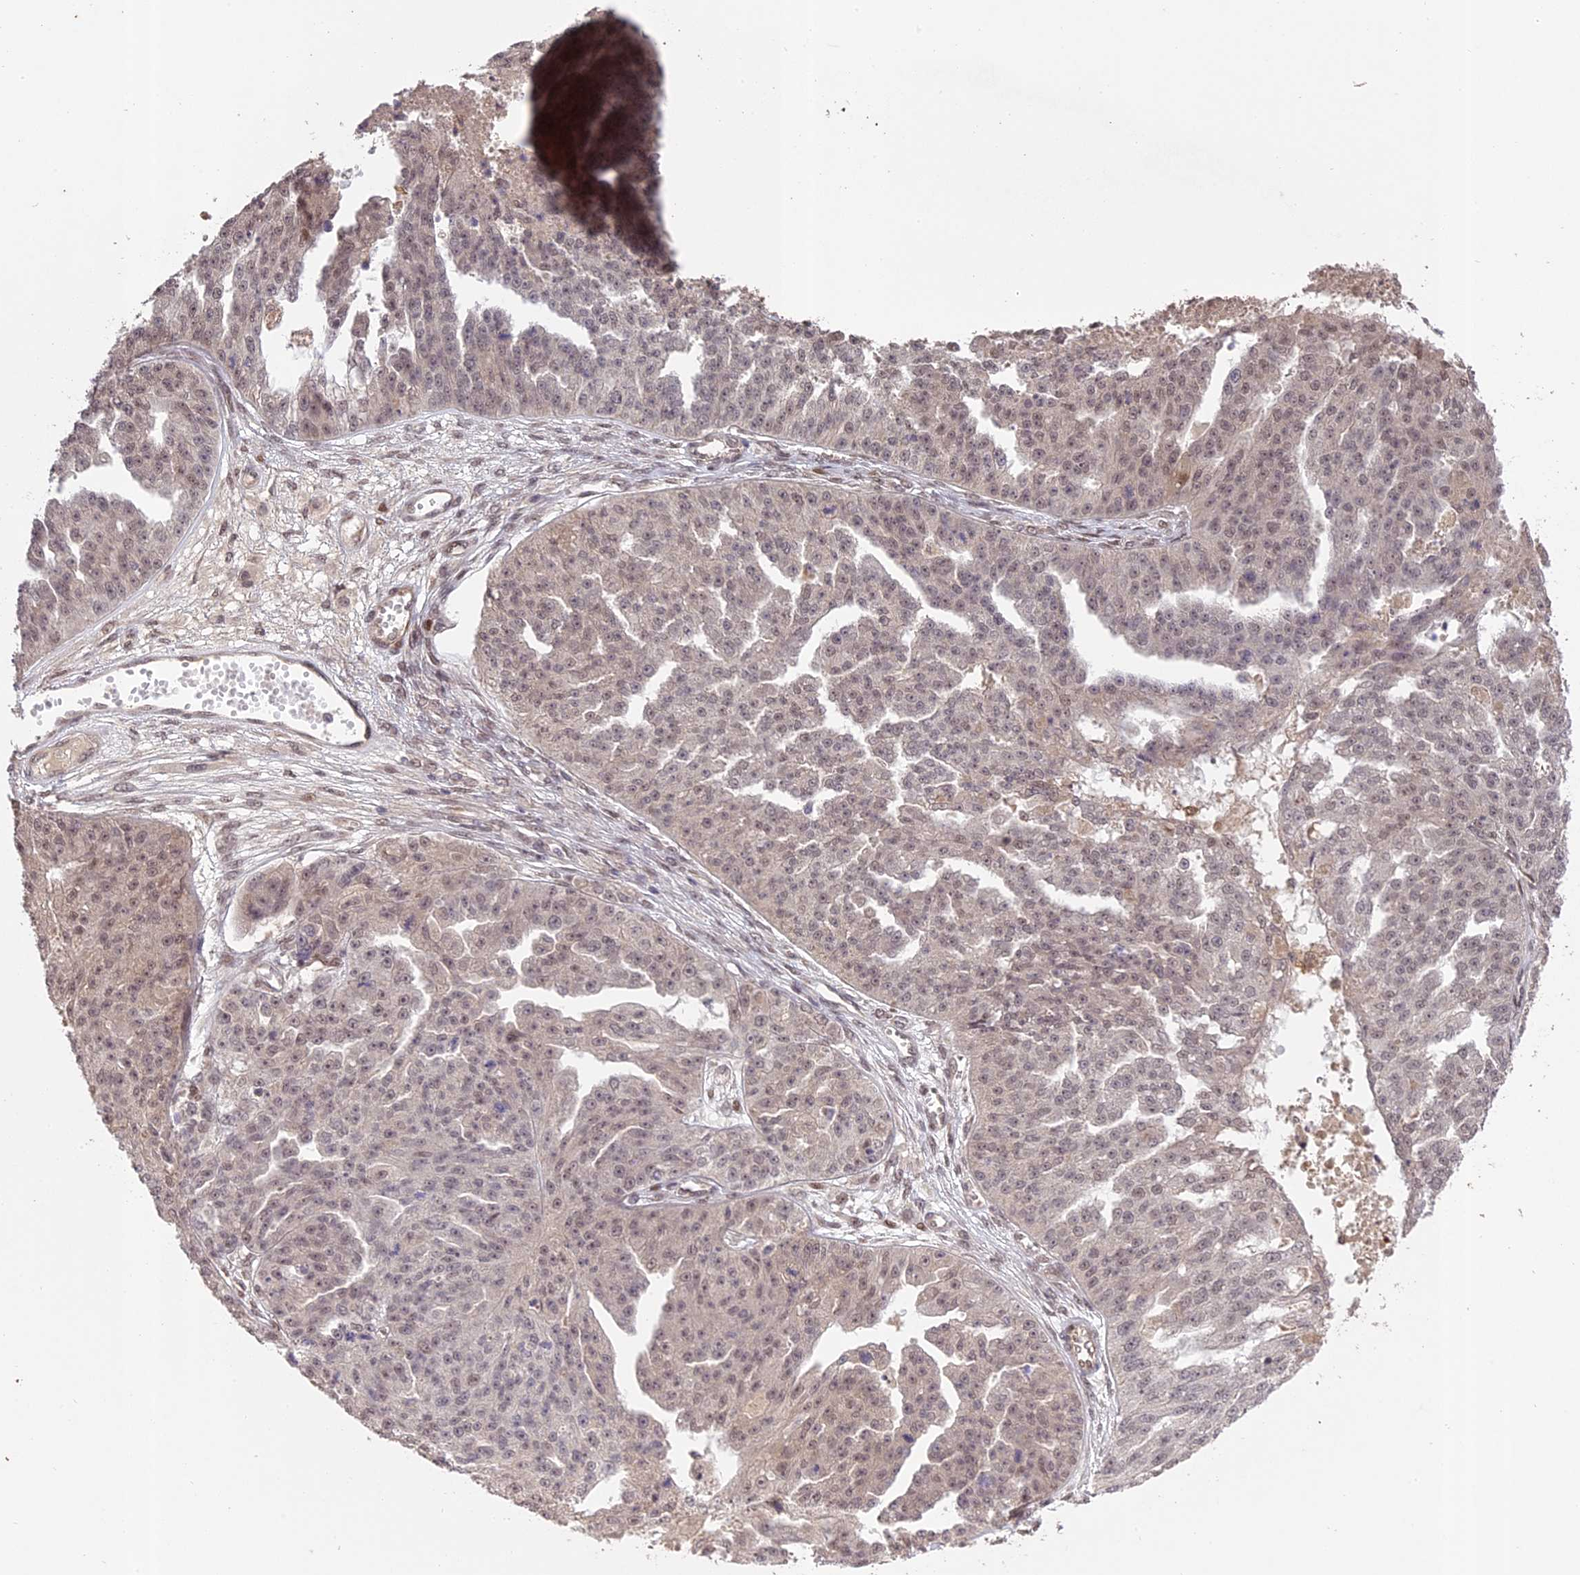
{"staining": {"intensity": "weak", "quantity": "<25%", "location": "nuclear"}, "tissue": "ovarian cancer", "cell_type": "Tumor cells", "image_type": "cancer", "snomed": [{"axis": "morphology", "description": "Cystadenocarcinoma, serous, NOS"}, {"axis": "topography", "description": "Ovary"}], "caption": "Immunohistochemical staining of ovarian cancer exhibits no significant expression in tumor cells.", "gene": "PRELID2", "patient": {"sex": "female", "age": 58}}